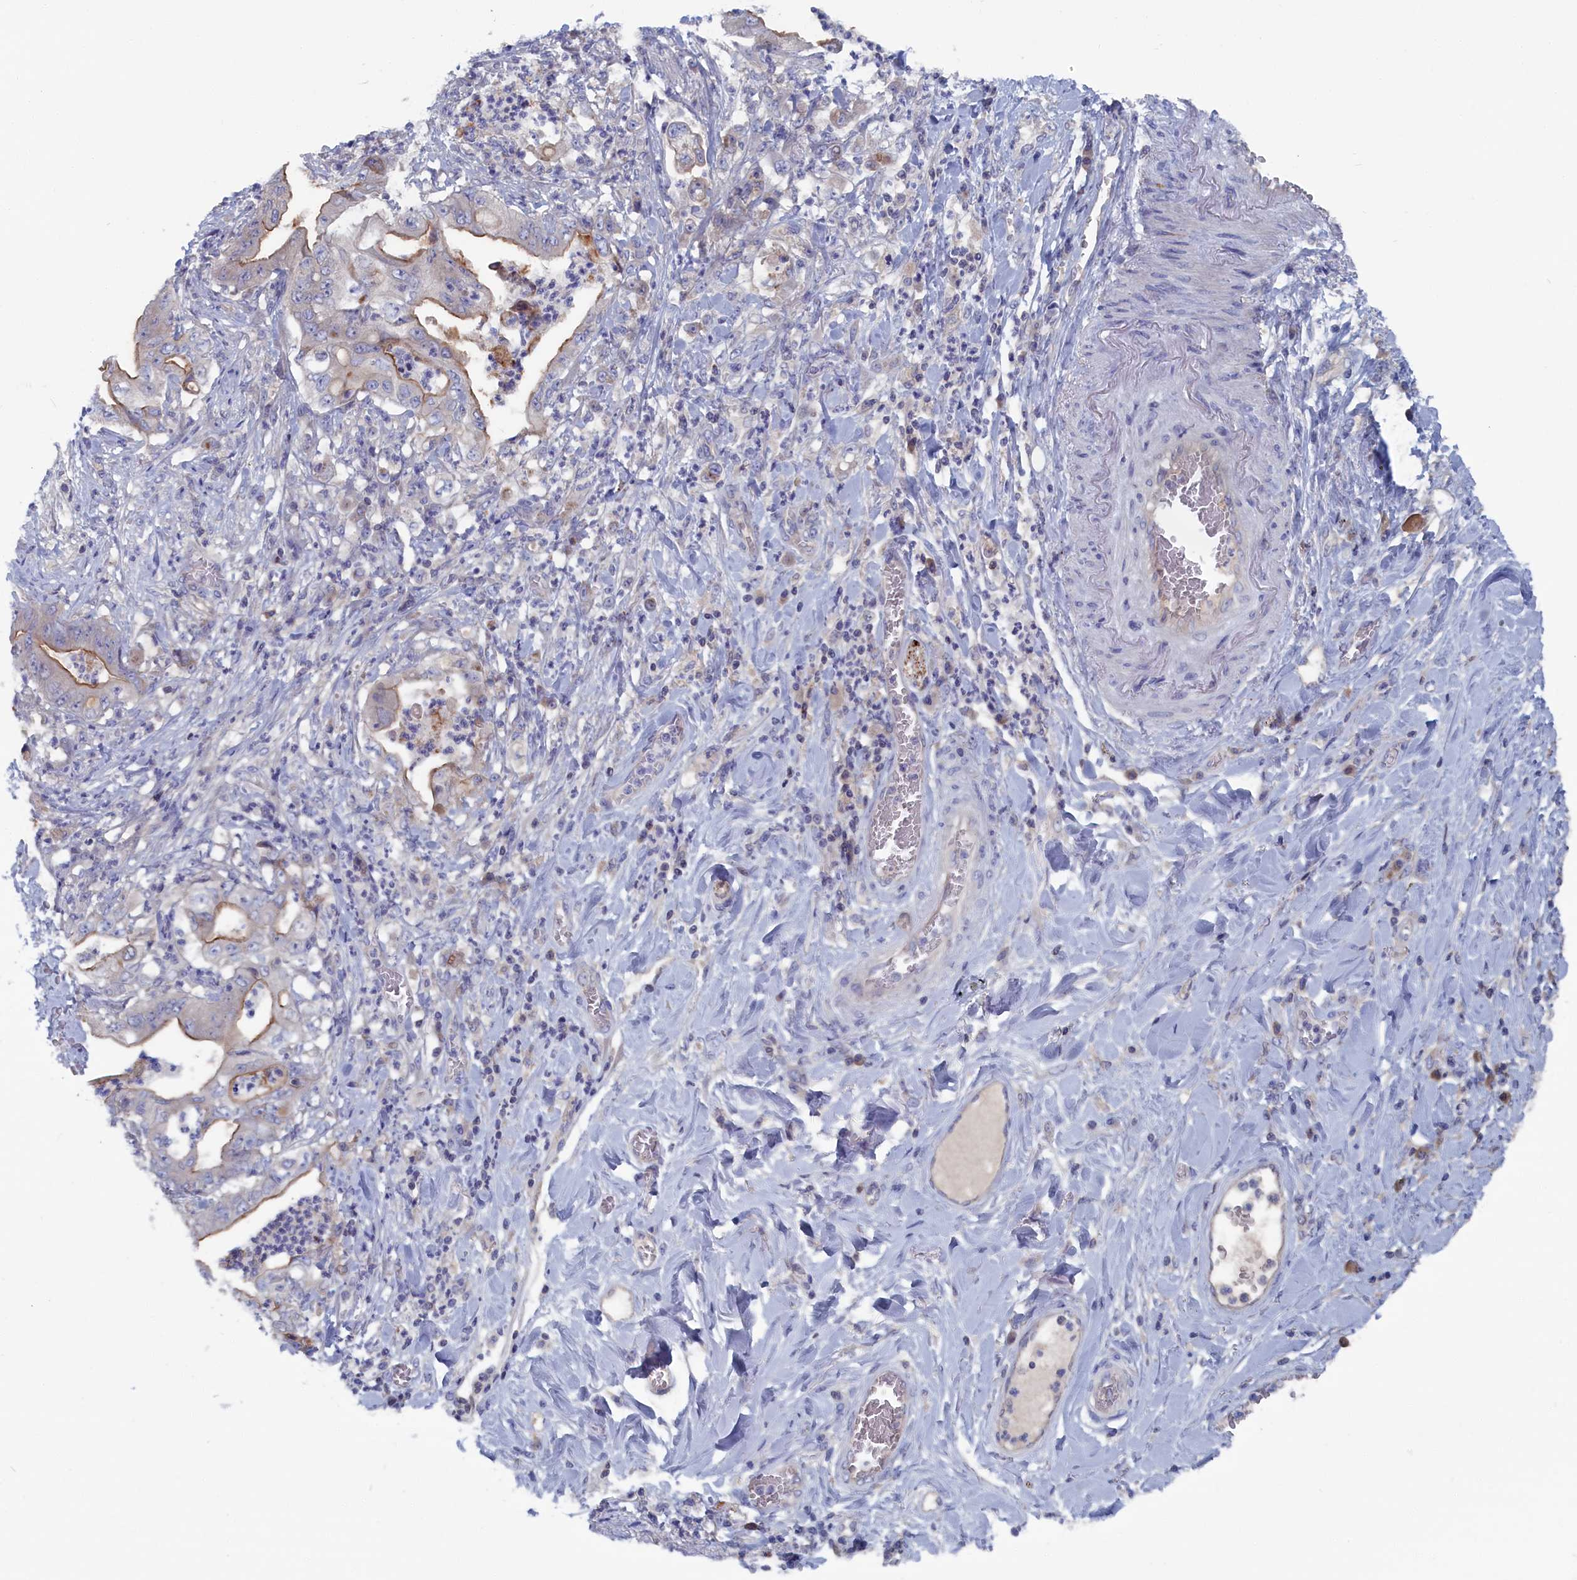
{"staining": {"intensity": "moderate", "quantity": "<25%", "location": "cytoplasmic/membranous"}, "tissue": "stomach cancer", "cell_type": "Tumor cells", "image_type": "cancer", "snomed": [{"axis": "morphology", "description": "Adenocarcinoma, NOS"}, {"axis": "topography", "description": "Stomach"}], "caption": "Stomach adenocarcinoma stained with IHC shows moderate cytoplasmic/membranous staining in approximately <25% of tumor cells. (DAB (3,3'-diaminobenzidine) = brown stain, brightfield microscopy at high magnification).", "gene": "CEND1", "patient": {"sex": "female", "age": 73}}